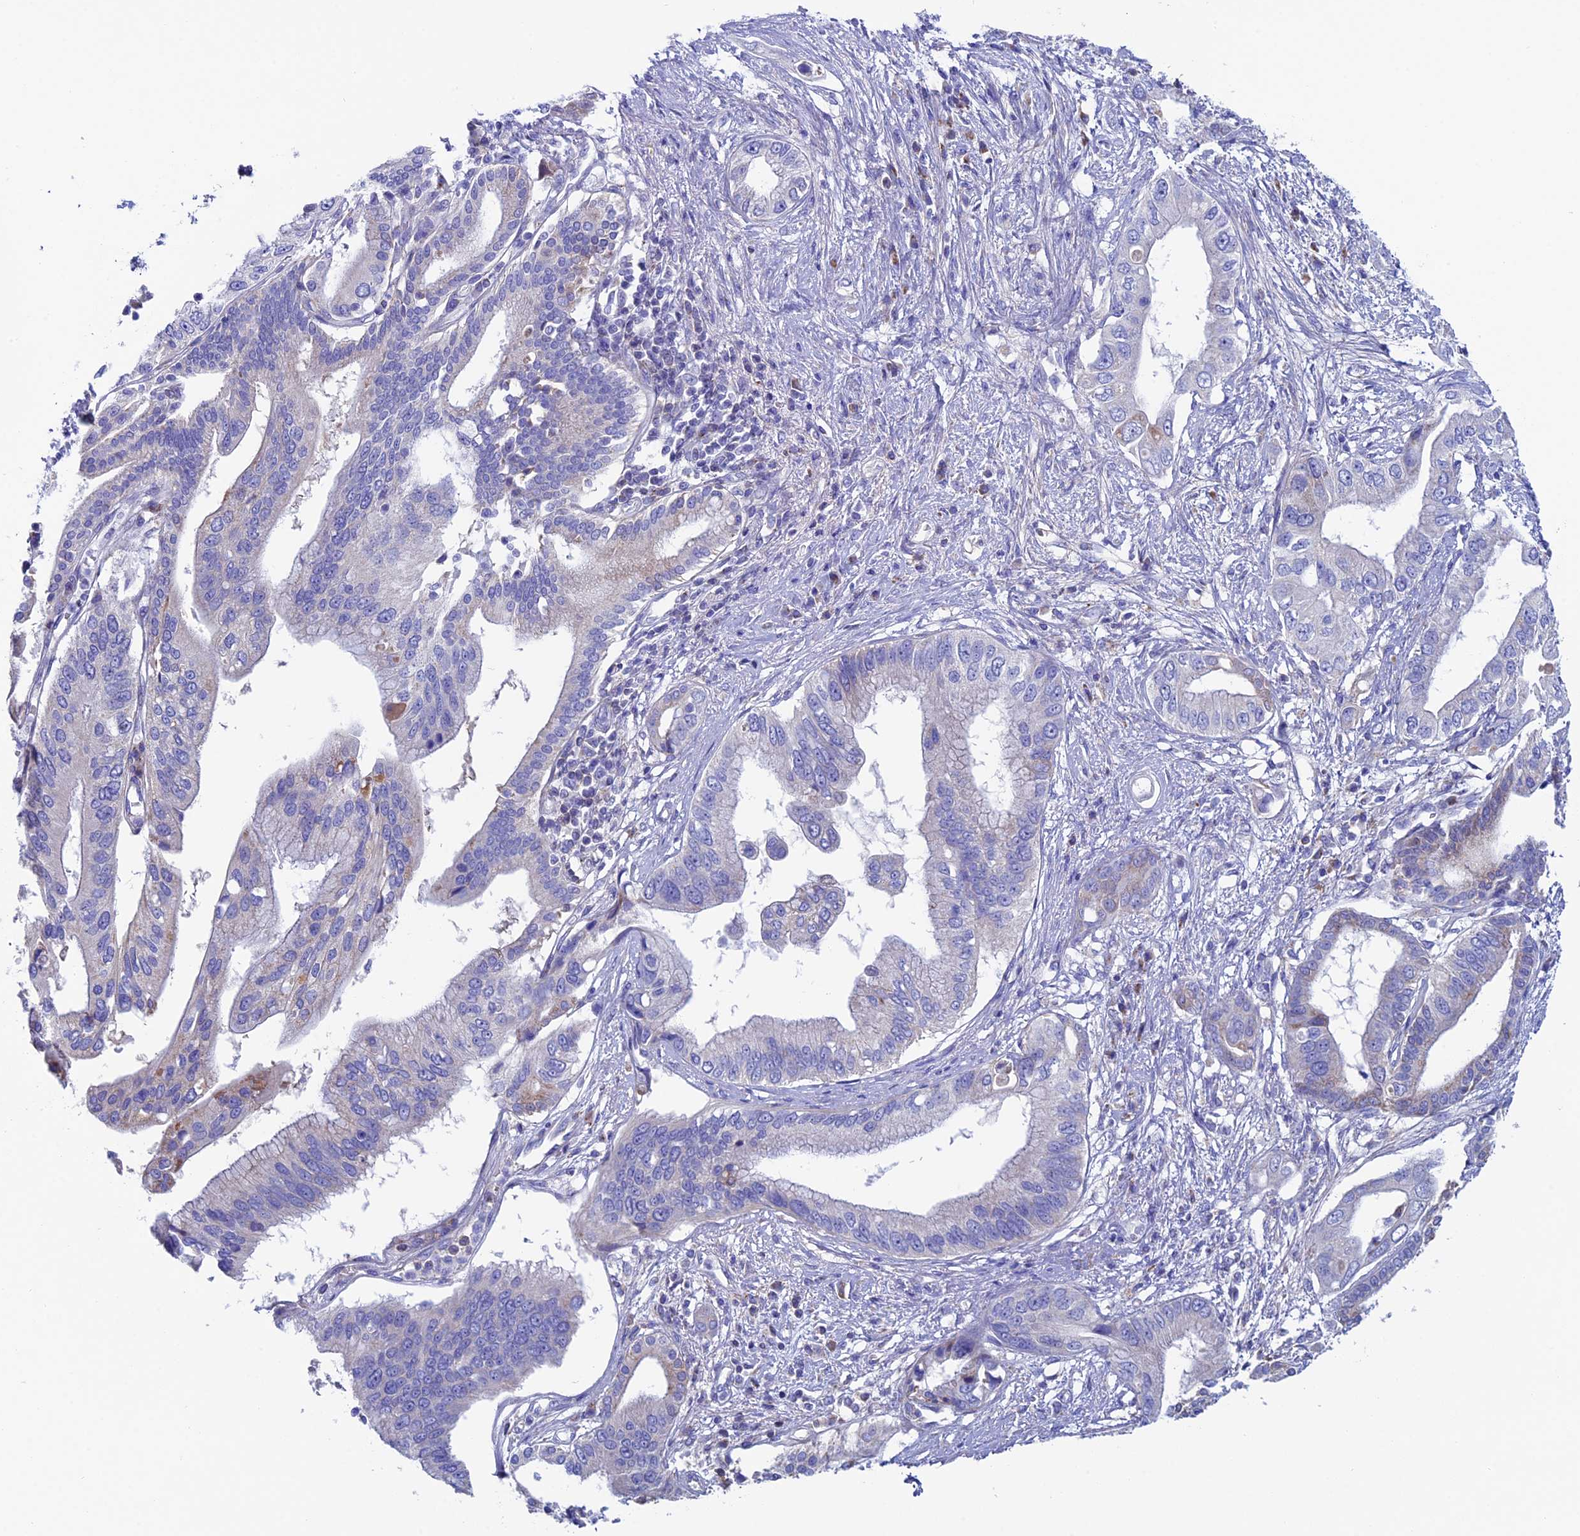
{"staining": {"intensity": "negative", "quantity": "none", "location": "none"}, "tissue": "pancreatic cancer", "cell_type": "Tumor cells", "image_type": "cancer", "snomed": [{"axis": "morphology", "description": "Inflammation, NOS"}, {"axis": "morphology", "description": "Adenocarcinoma, NOS"}, {"axis": "topography", "description": "Pancreas"}], "caption": "IHC photomicrograph of human pancreatic cancer (adenocarcinoma) stained for a protein (brown), which displays no staining in tumor cells. The staining was performed using DAB to visualize the protein expression in brown, while the nuclei were stained in blue with hematoxylin (Magnification: 20x).", "gene": "SLC15A5", "patient": {"sex": "female", "age": 56}}